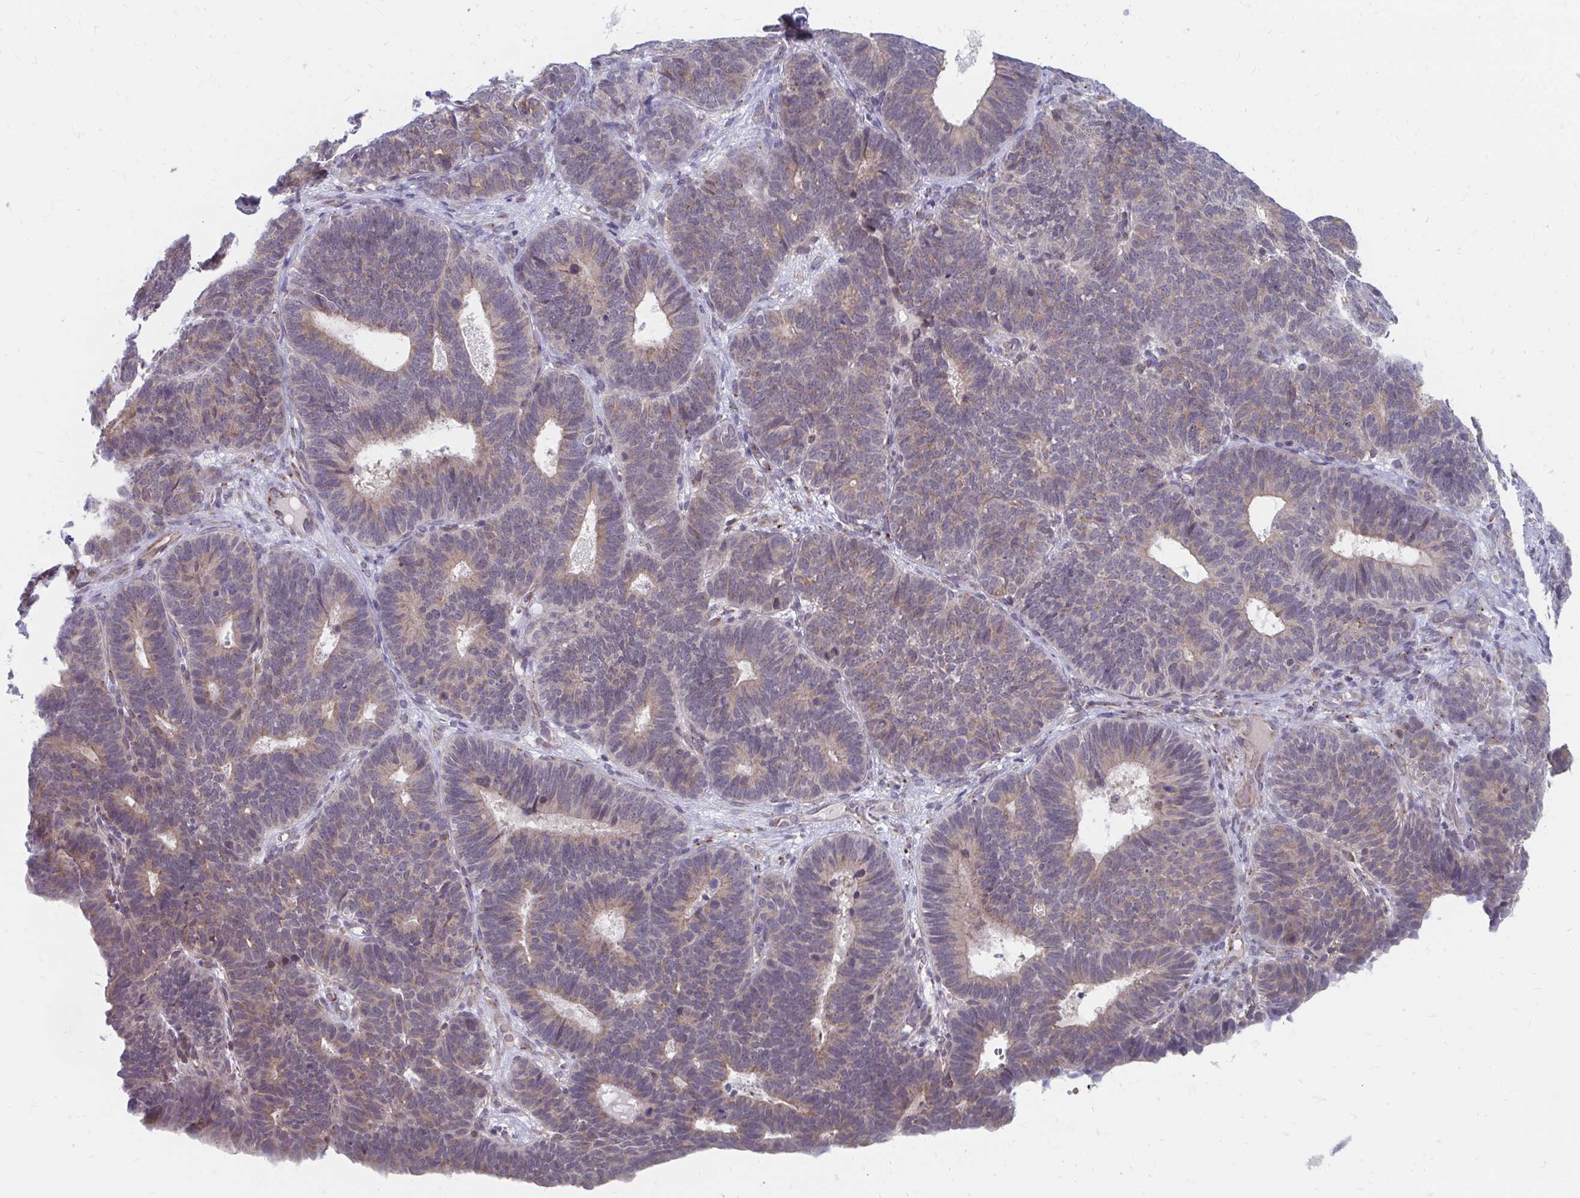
{"staining": {"intensity": "weak", "quantity": ">75%", "location": "cytoplasmic/membranous"}, "tissue": "endometrial cancer", "cell_type": "Tumor cells", "image_type": "cancer", "snomed": [{"axis": "morphology", "description": "Adenocarcinoma, NOS"}, {"axis": "topography", "description": "Endometrium"}], "caption": "DAB immunohistochemical staining of human adenocarcinoma (endometrial) displays weak cytoplasmic/membranous protein expression in approximately >75% of tumor cells. (IHC, brightfield microscopy, high magnification).", "gene": "PABIR3", "patient": {"sex": "female", "age": 70}}